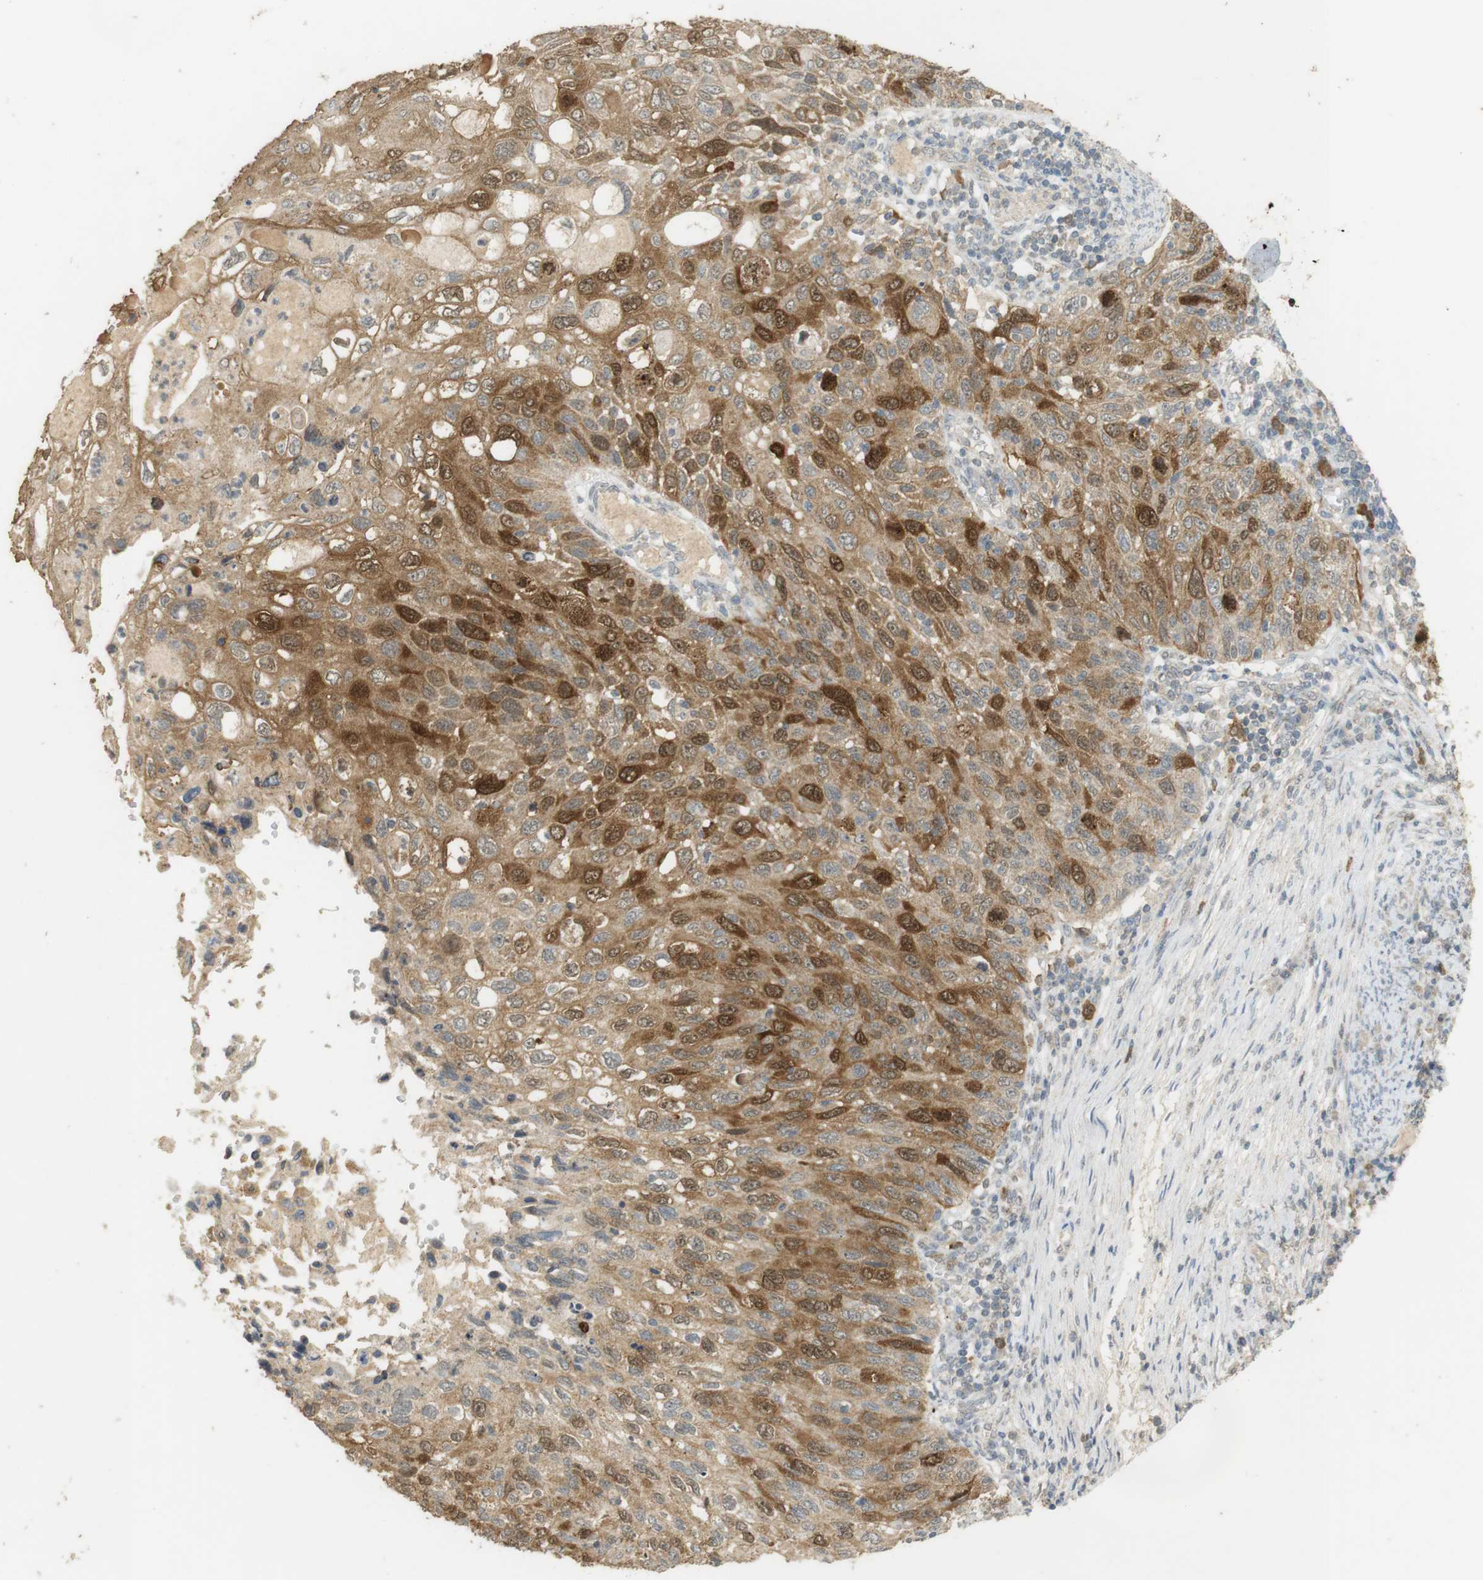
{"staining": {"intensity": "moderate", "quantity": ">75%", "location": "cytoplasmic/membranous"}, "tissue": "cervical cancer", "cell_type": "Tumor cells", "image_type": "cancer", "snomed": [{"axis": "morphology", "description": "Squamous cell carcinoma, NOS"}, {"axis": "topography", "description": "Cervix"}], "caption": "This photomicrograph demonstrates cervical cancer (squamous cell carcinoma) stained with IHC to label a protein in brown. The cytoplasmic/membranous of tumor cells show moderate positivity for the protein. Nuclei are counter-stained blue.", "gene": "TTK", "patient": {"sex": "female", "age": 70}}